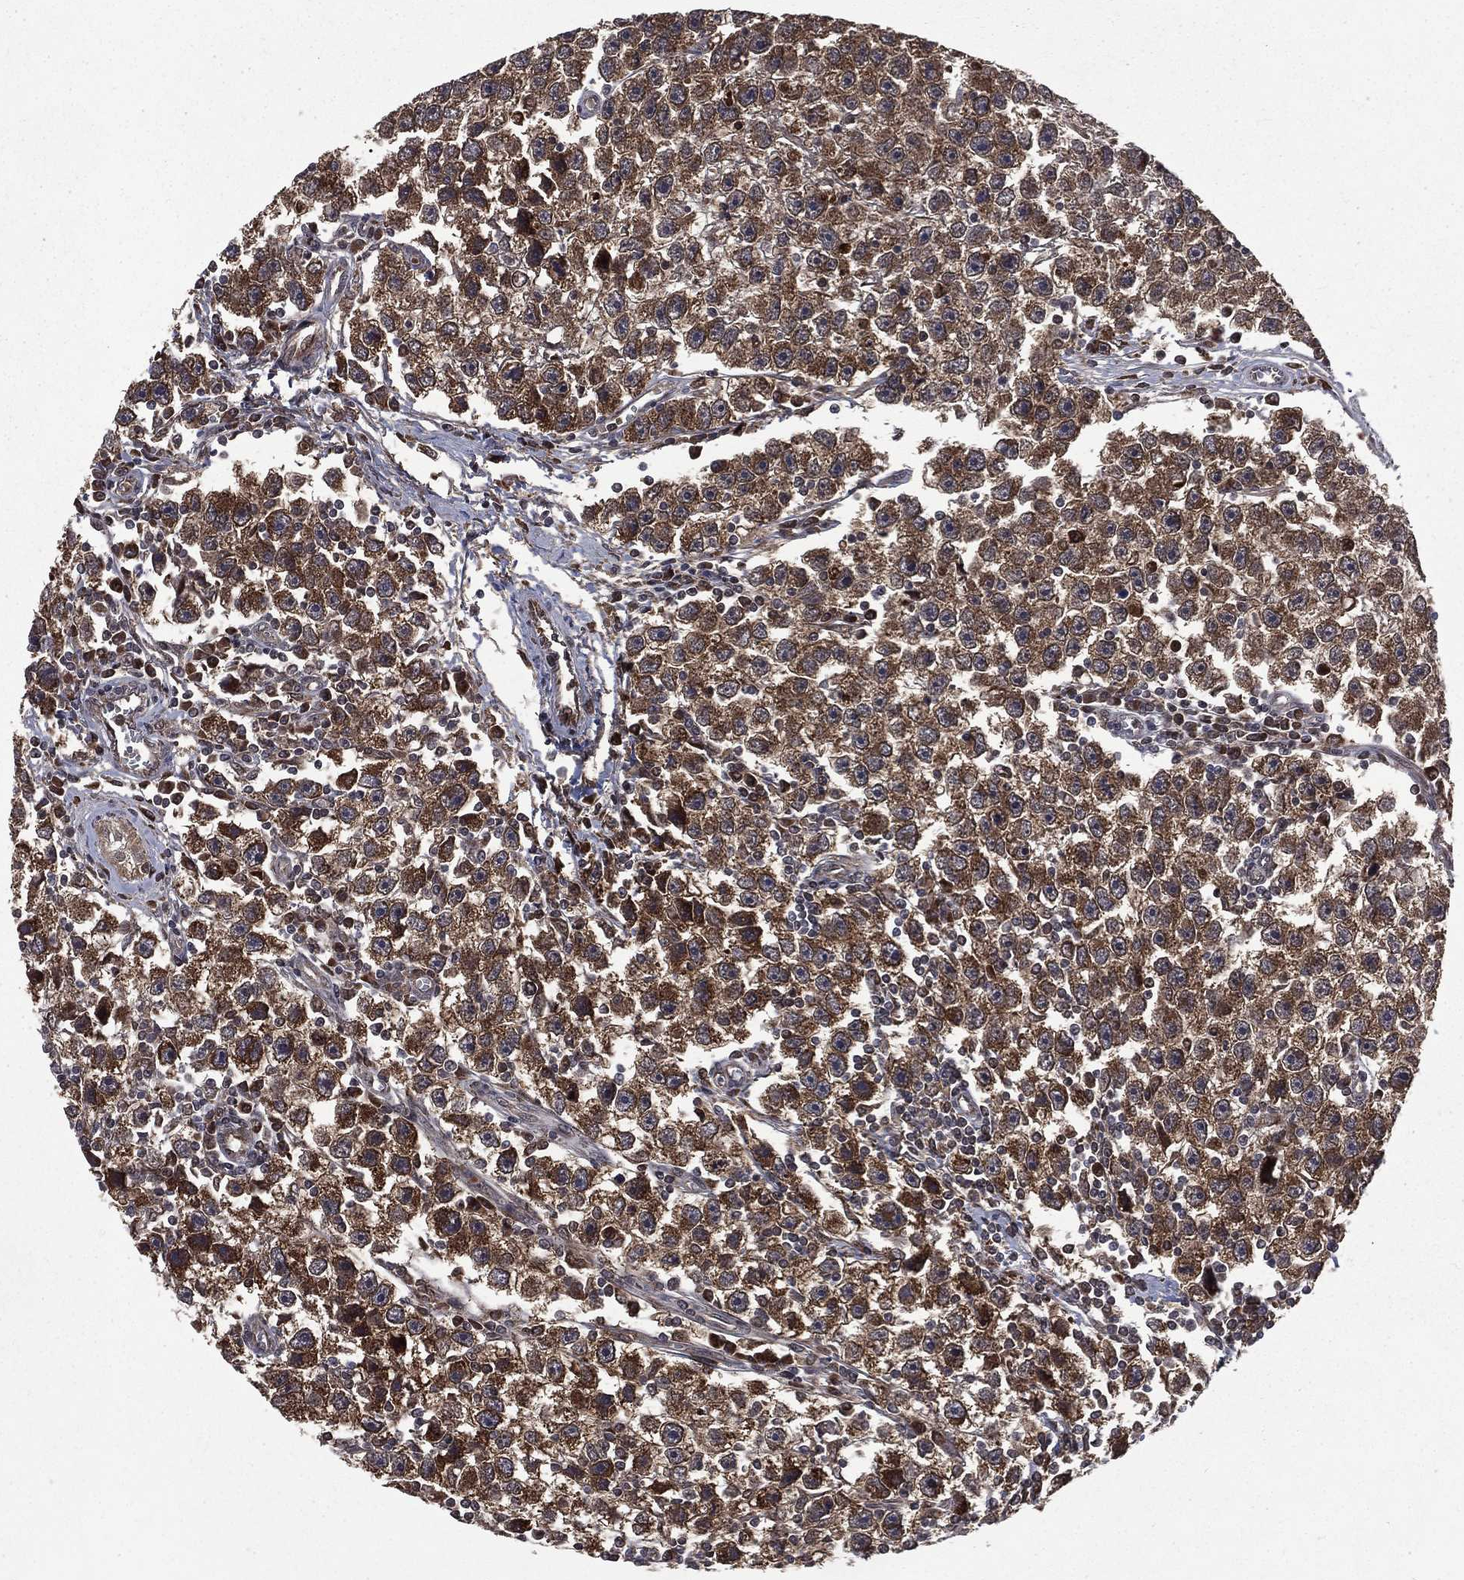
{"staining": {"intensity": "moderate", "quantity": ">75%", "location": "cytoplasmic/membranous"}, "tissue": "testis cancer", "cell_type": "Tumor cells", "image_type": "cancer", "snomed": [{"axis": "morphology", "description": "Seminoma, NOS"}, {"axis": "topography", "description": "Testis"}], "caption": "A brown stain shows moderate cytoplasmic/membranous staining of a protein in human seminoma (testis) tumor cells.", "gene": "LENG8", "patient": {"sex": "male", "age": 30}}